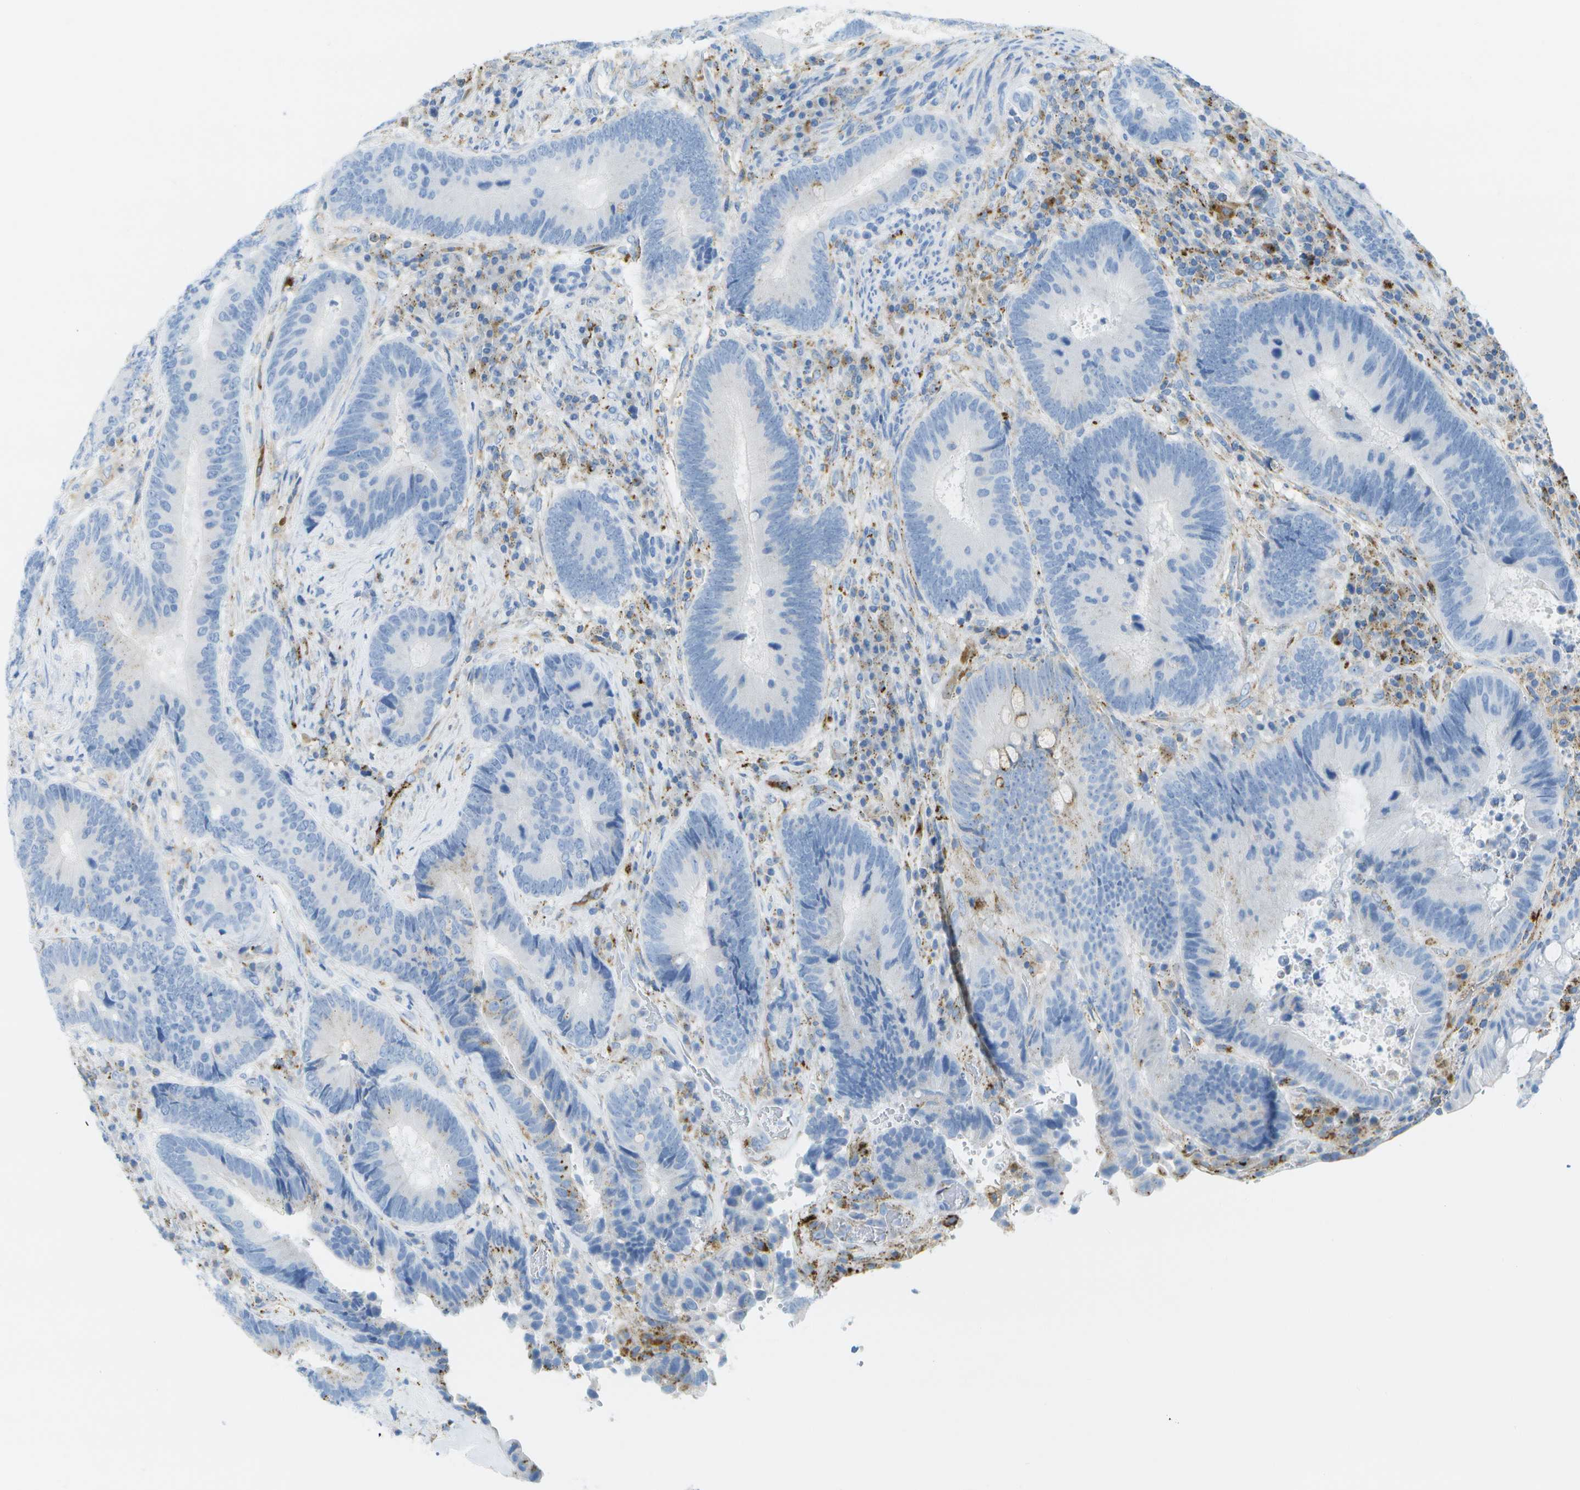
{"staining": {"intensity": "negative", "quantity": "none", "location": "none"}, "tissue": "colorectal cancer", "cell_type": "Tumor cells", "image_type": "cancer", "snomed": [{"axis": "morphology", "description": "Adenocarcinoma, NOS"}, {"axis": "topography", "description": "Rectum"}], "caption": "Micrograph shows no significant protein expression in tumor cells of colorectal cancer (adenocarcinoma).", "gene": "PRCP", "patient": {"sex": "male", "age": 51}}